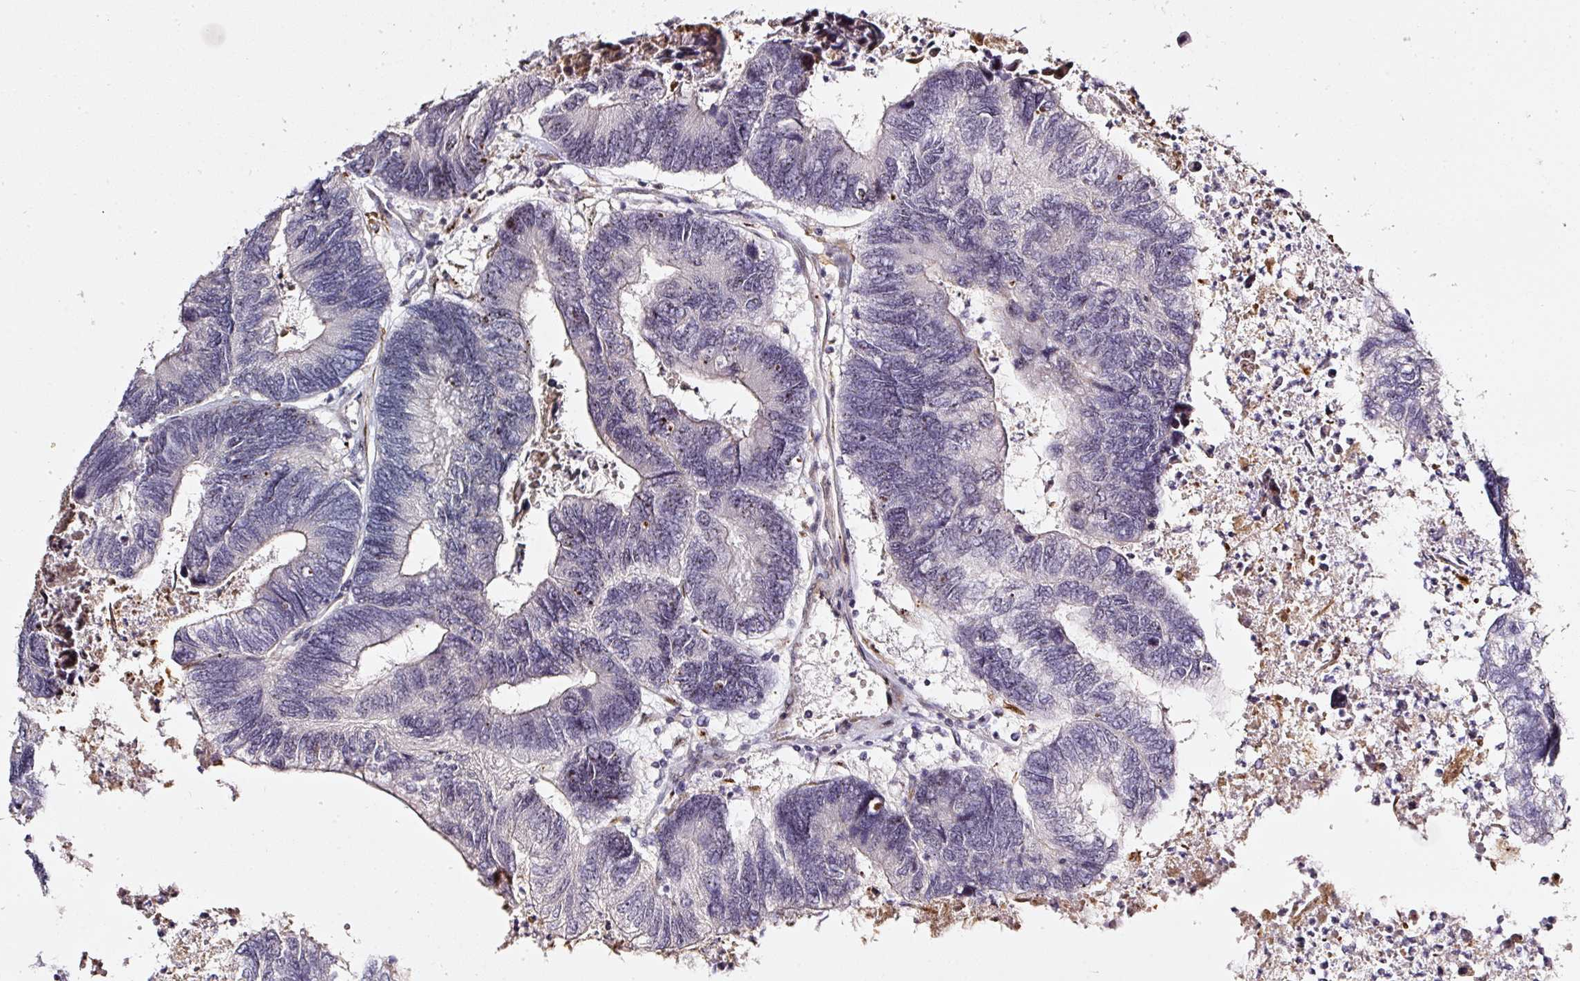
{"staining": {"intensity": "negative", "quantity": "none", "location": "none"}, "tissue": "colorectal cancer", "cell_type": "Tumor cells", "image_type": "cancer", "snomed": [{"axis": "morphology", "description": "Adenocarcinoma, NOS"}, {"axis": "topography", "description": "Colon"}], "caption": "This is an immunohistochemistry (IHC) image of colorectal adenocarcinoma. There is no expression in tumor cells.", "gene": "MXRA8", "patient": {"sex": "female", "age": 67}}